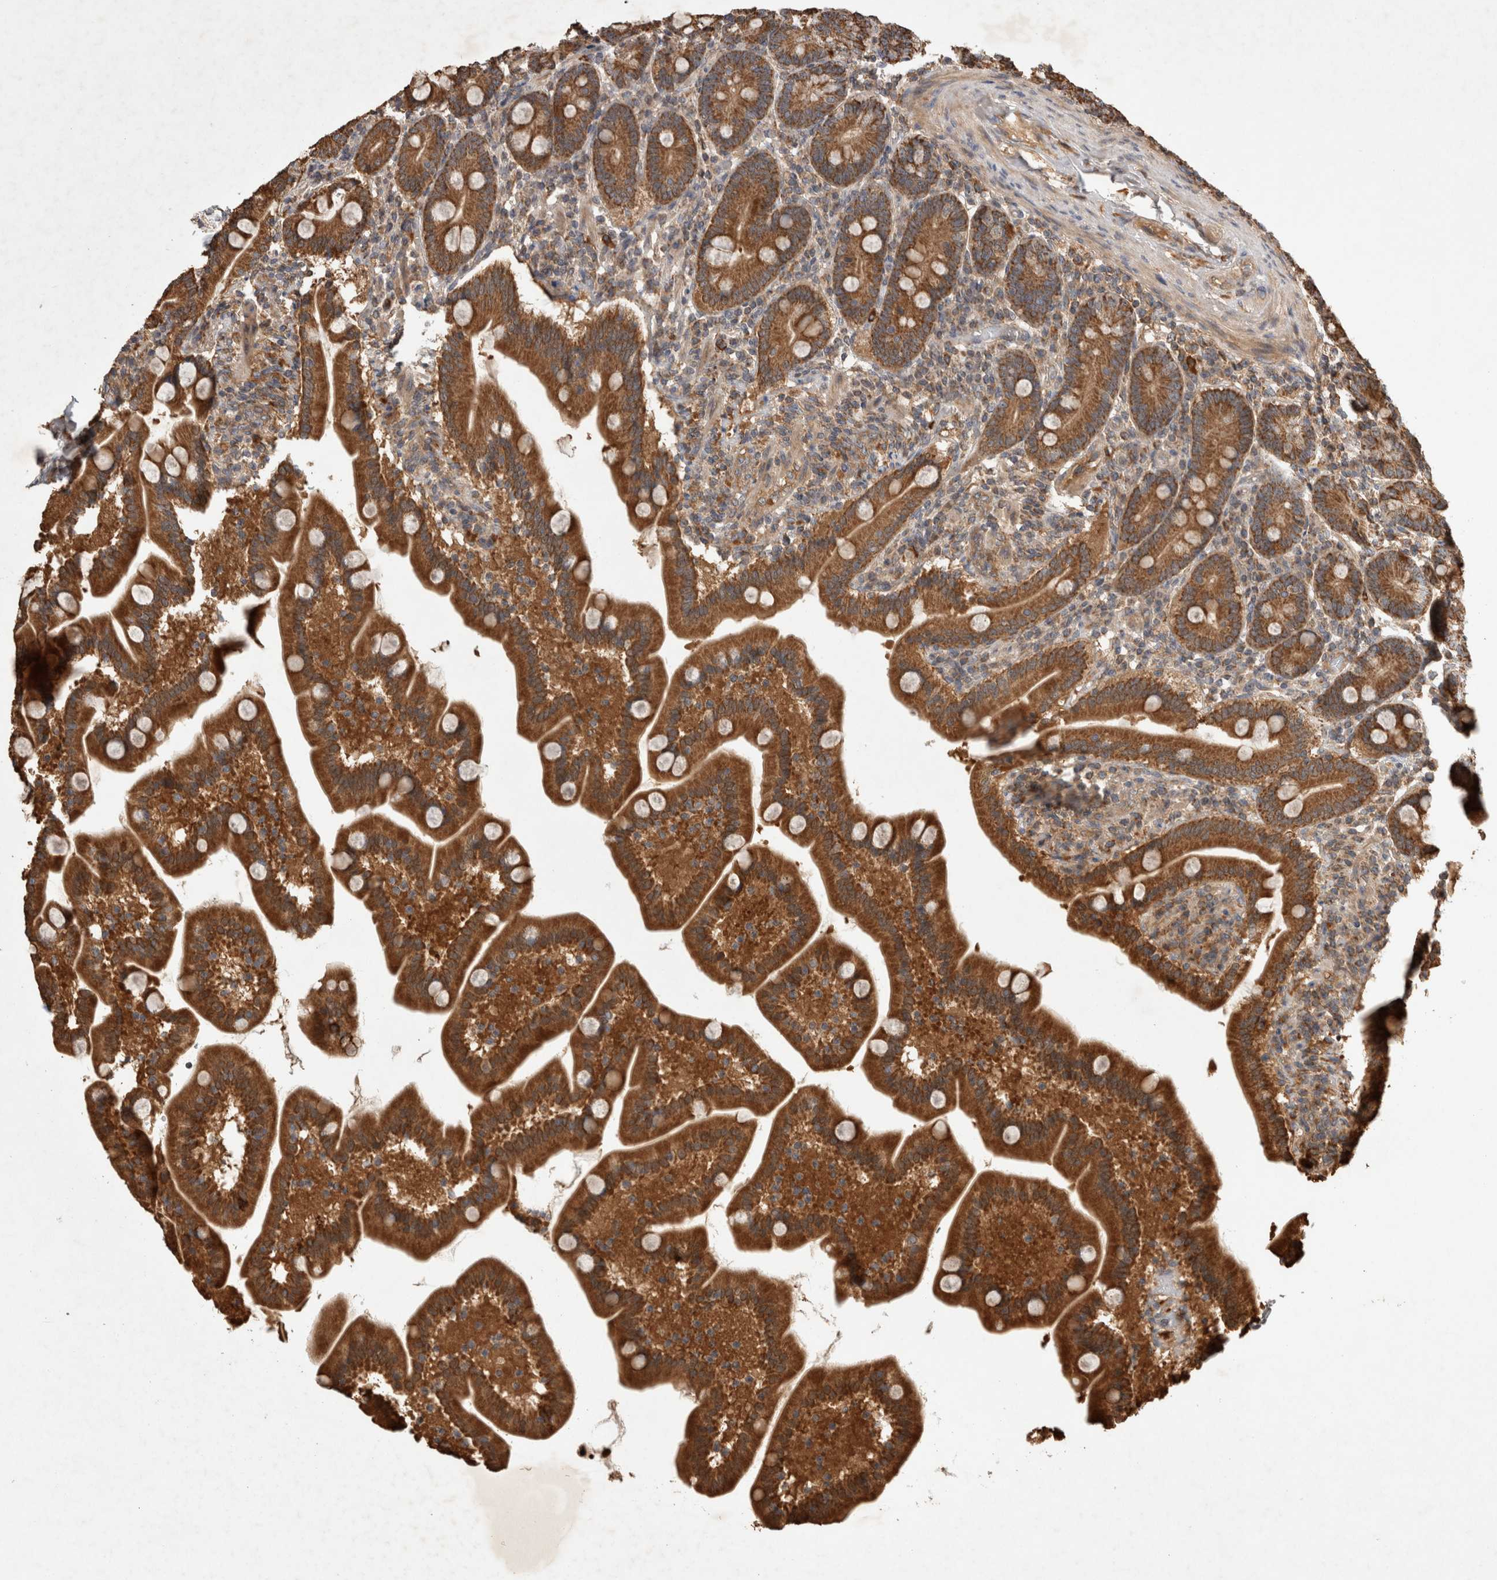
{"staining": {"intensity": "strong", "quantity": ">75%", "location": "cytoplasmic/membranous"}, "tissue": "duodenum", "cell_type": "Glandular cells", "image_type": "normal", "snomed": [{"axis": "morphology", "description": "Normal tissue, NOS"}, {"axis": "topography", "description": "Duodenum"}], "caption": "Protein expression analysis of unremarkable human duodenum reveals strong cytoplasmic/membranous staining in about >75% of glandular cells. Nuclei are stained in blue.", "gene": "SERAC1", "patient": {"sex": "male", "age": 54}}